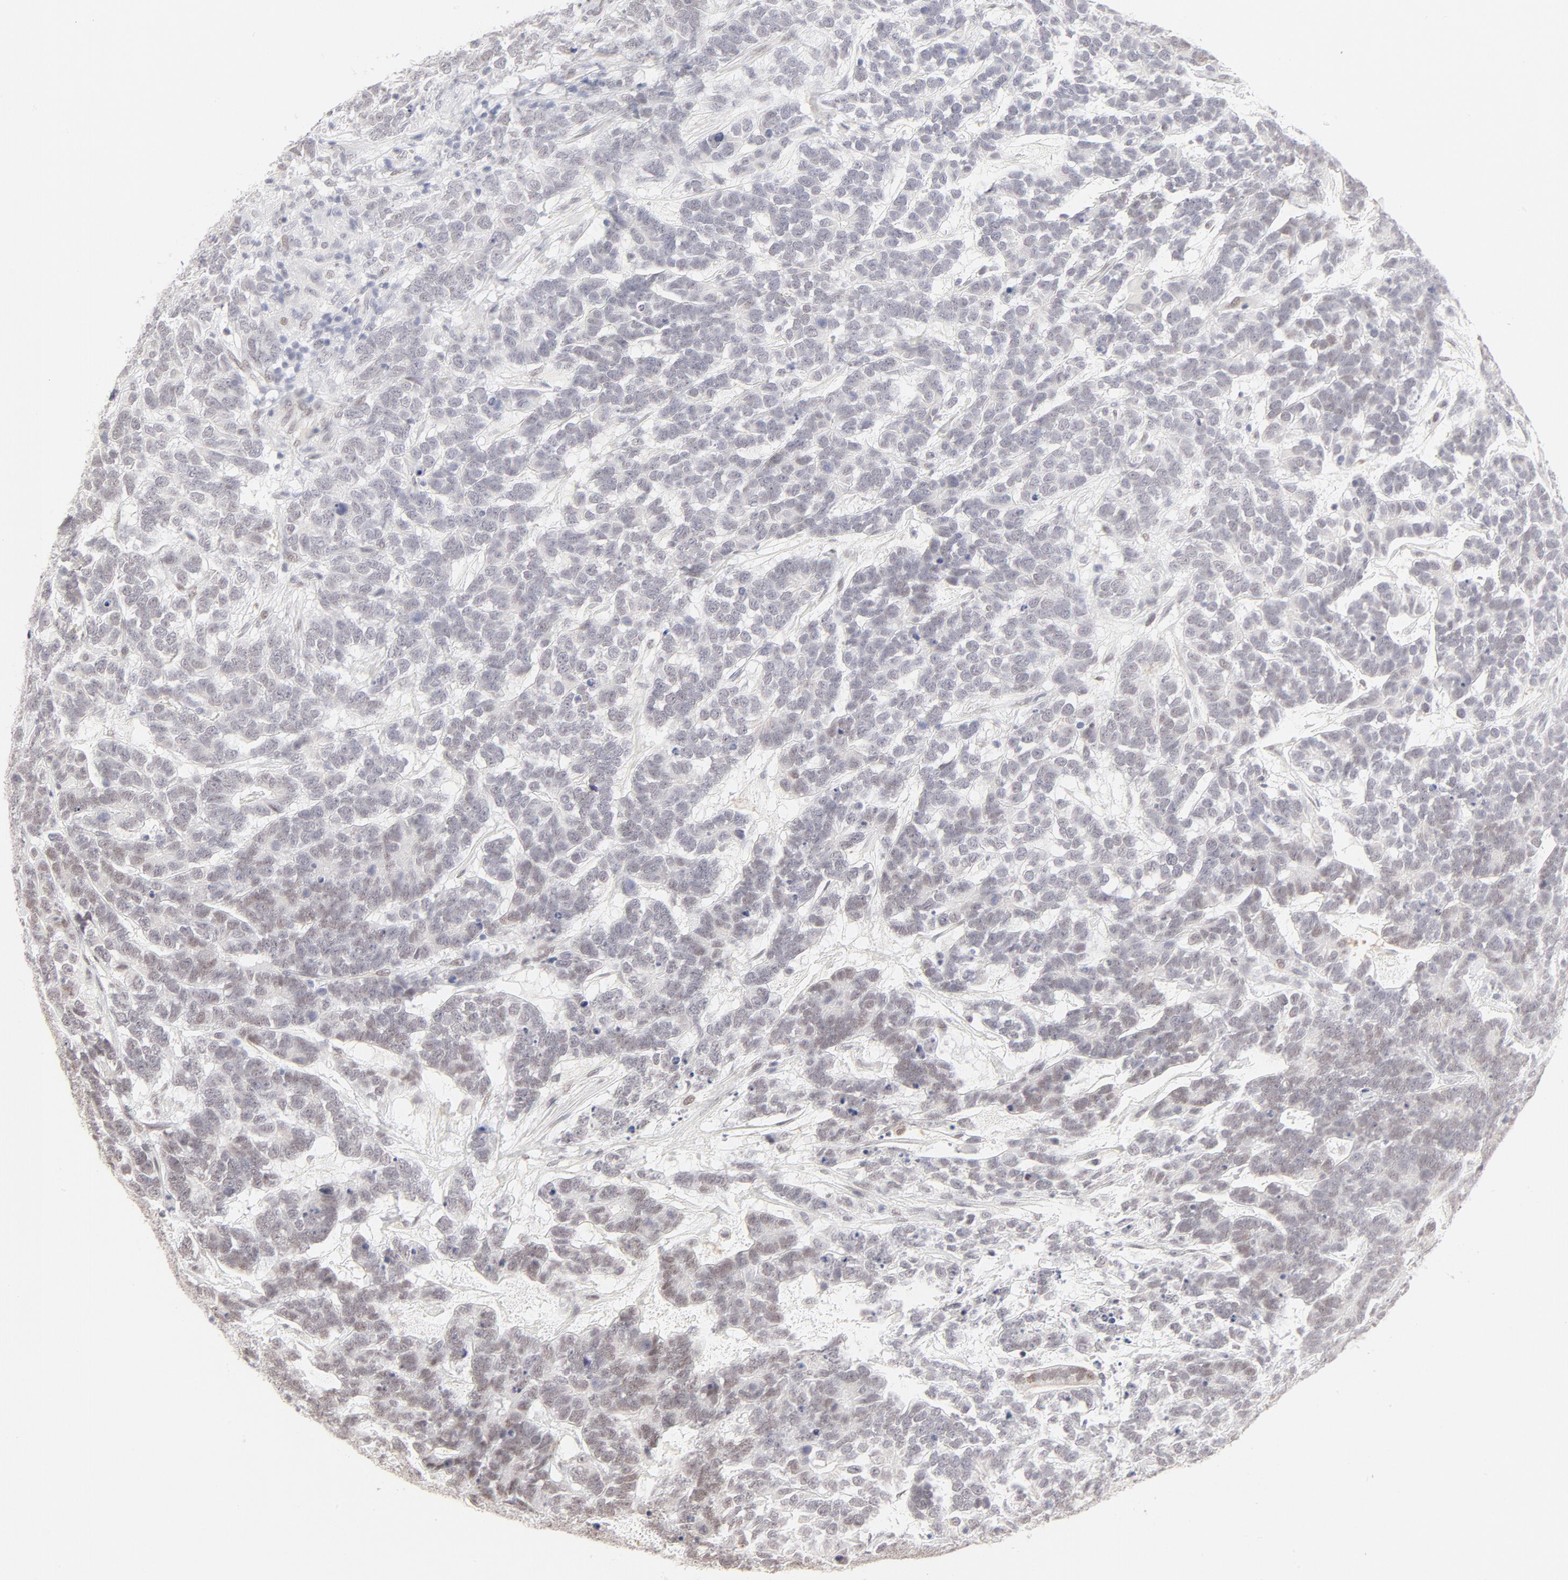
{"staining": {"intensity": "weak", "quantity": "<25%", "location": "nuclear"}, "tissue": "testis cancer", "cell_type": "Tumor cells", "image_type": "cancer", "snomed": [{"axis": "morphology", "description": "Carcinoma, Embryonal, NOS"}, {"axis": "topography", "description": "Testis"}], "caption": "This image is of testis cancer (embryonal carcinoma) stained with immunohistochemistry to label a protein in brown with the nuclei are counter-stained blue. There is no staining in tumor cells. The staining is performed using DAB brown chromogen with nuclei counter-stained in using hematoxylin.", "gene": "PBX1", "patient": {"sex": "male", "age": 26}}